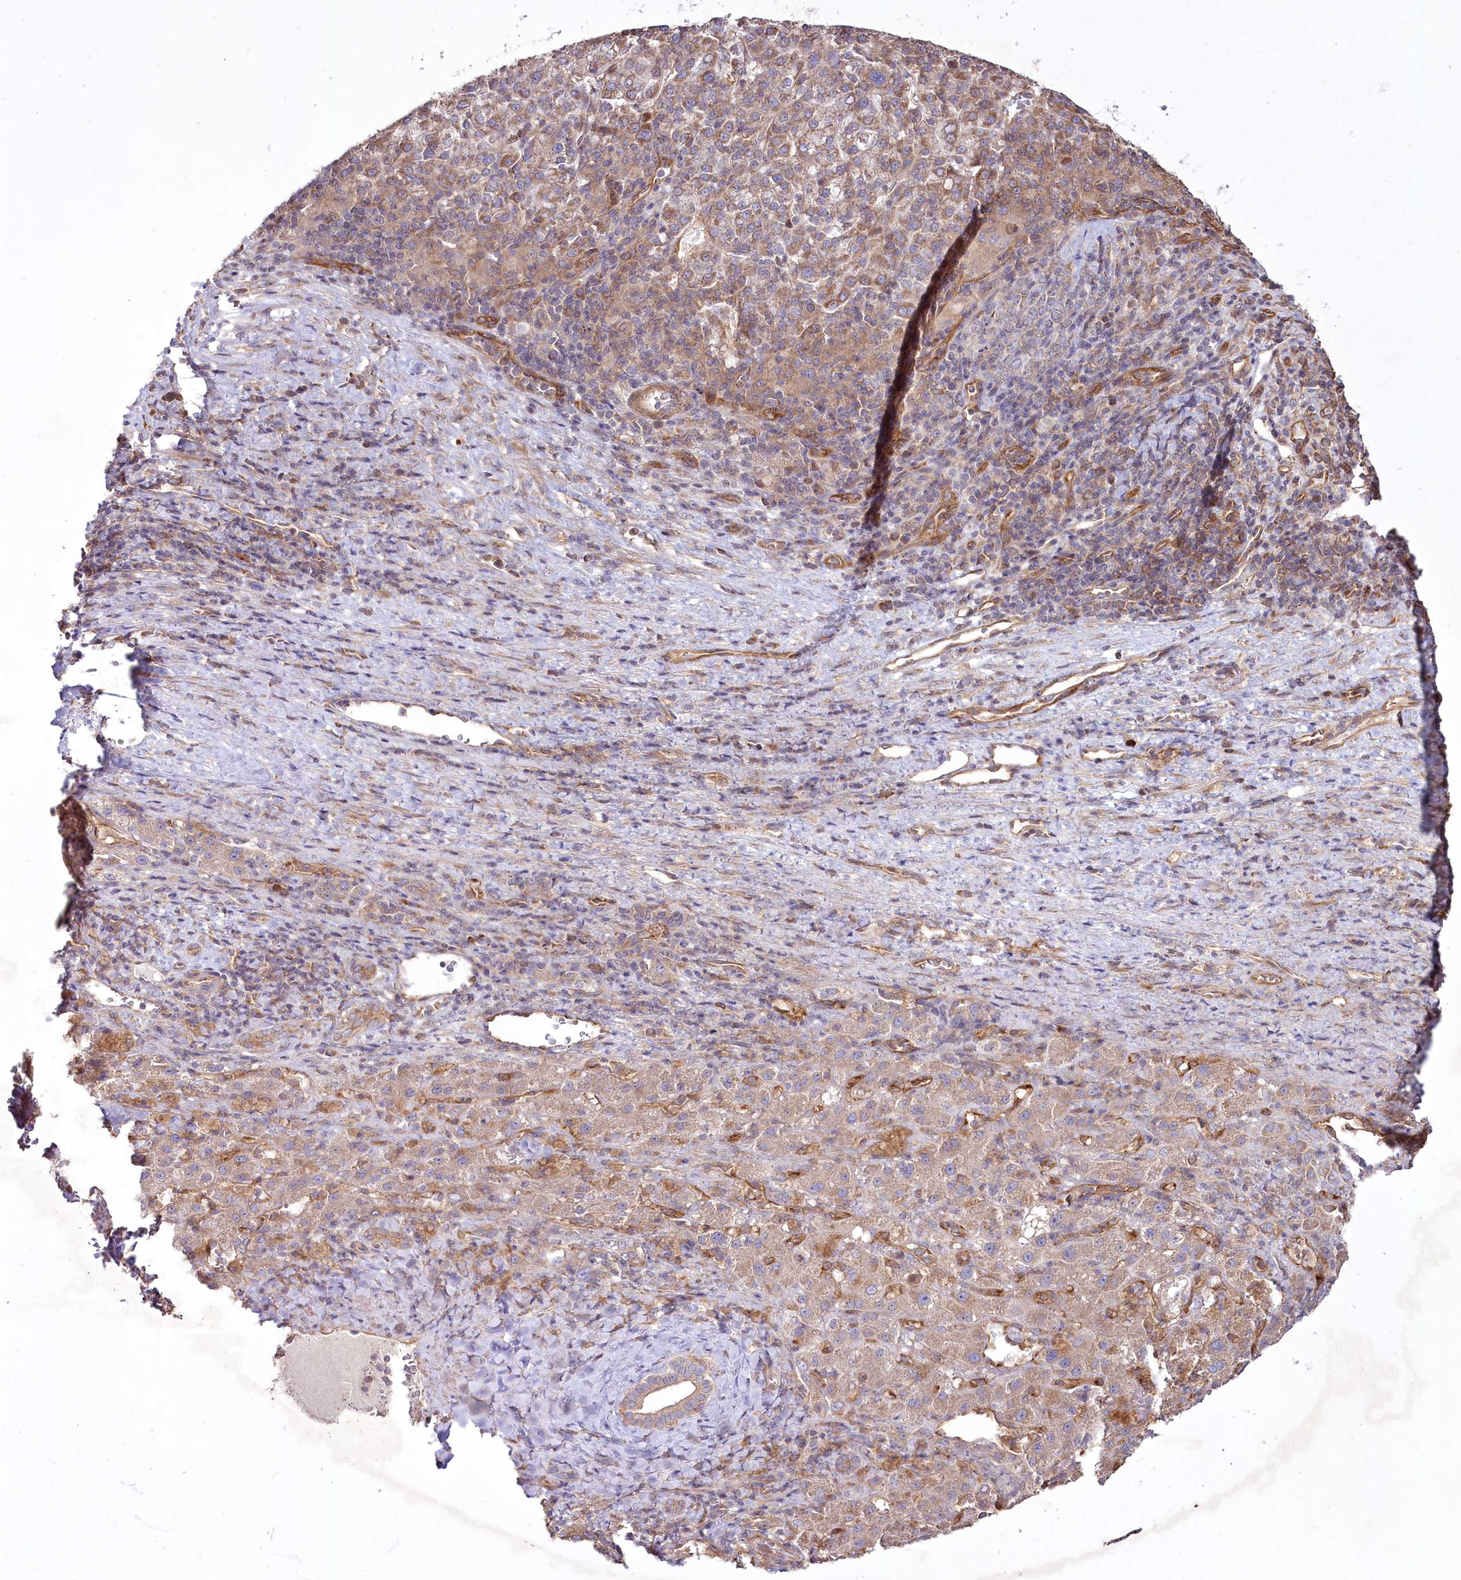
{"staining": {"intensity": "moderate", "quantity": ">75%", "location": "cytoplasmic/membranous"}, "tissue": "liver cancer", "cell_type": "Tumor cells", "image_type": "cancer", "snomed": [{"axis": "morphology", "description": "Carcinoma, Hepatocellular, NOS"}, {"axis": "topography", "description": "Liver"}], "caption": "Immunohistochemical staining of human liver hepatocellular carcinoma shows medium levels of moderate cytoplasmic/membranous protein expression in about >75% of tumor cells. The protein is shown in brown color, while the nuclei are stained blue.", "gene": "SH3TC1", "patient": {"sex": "female", "age": 58}}